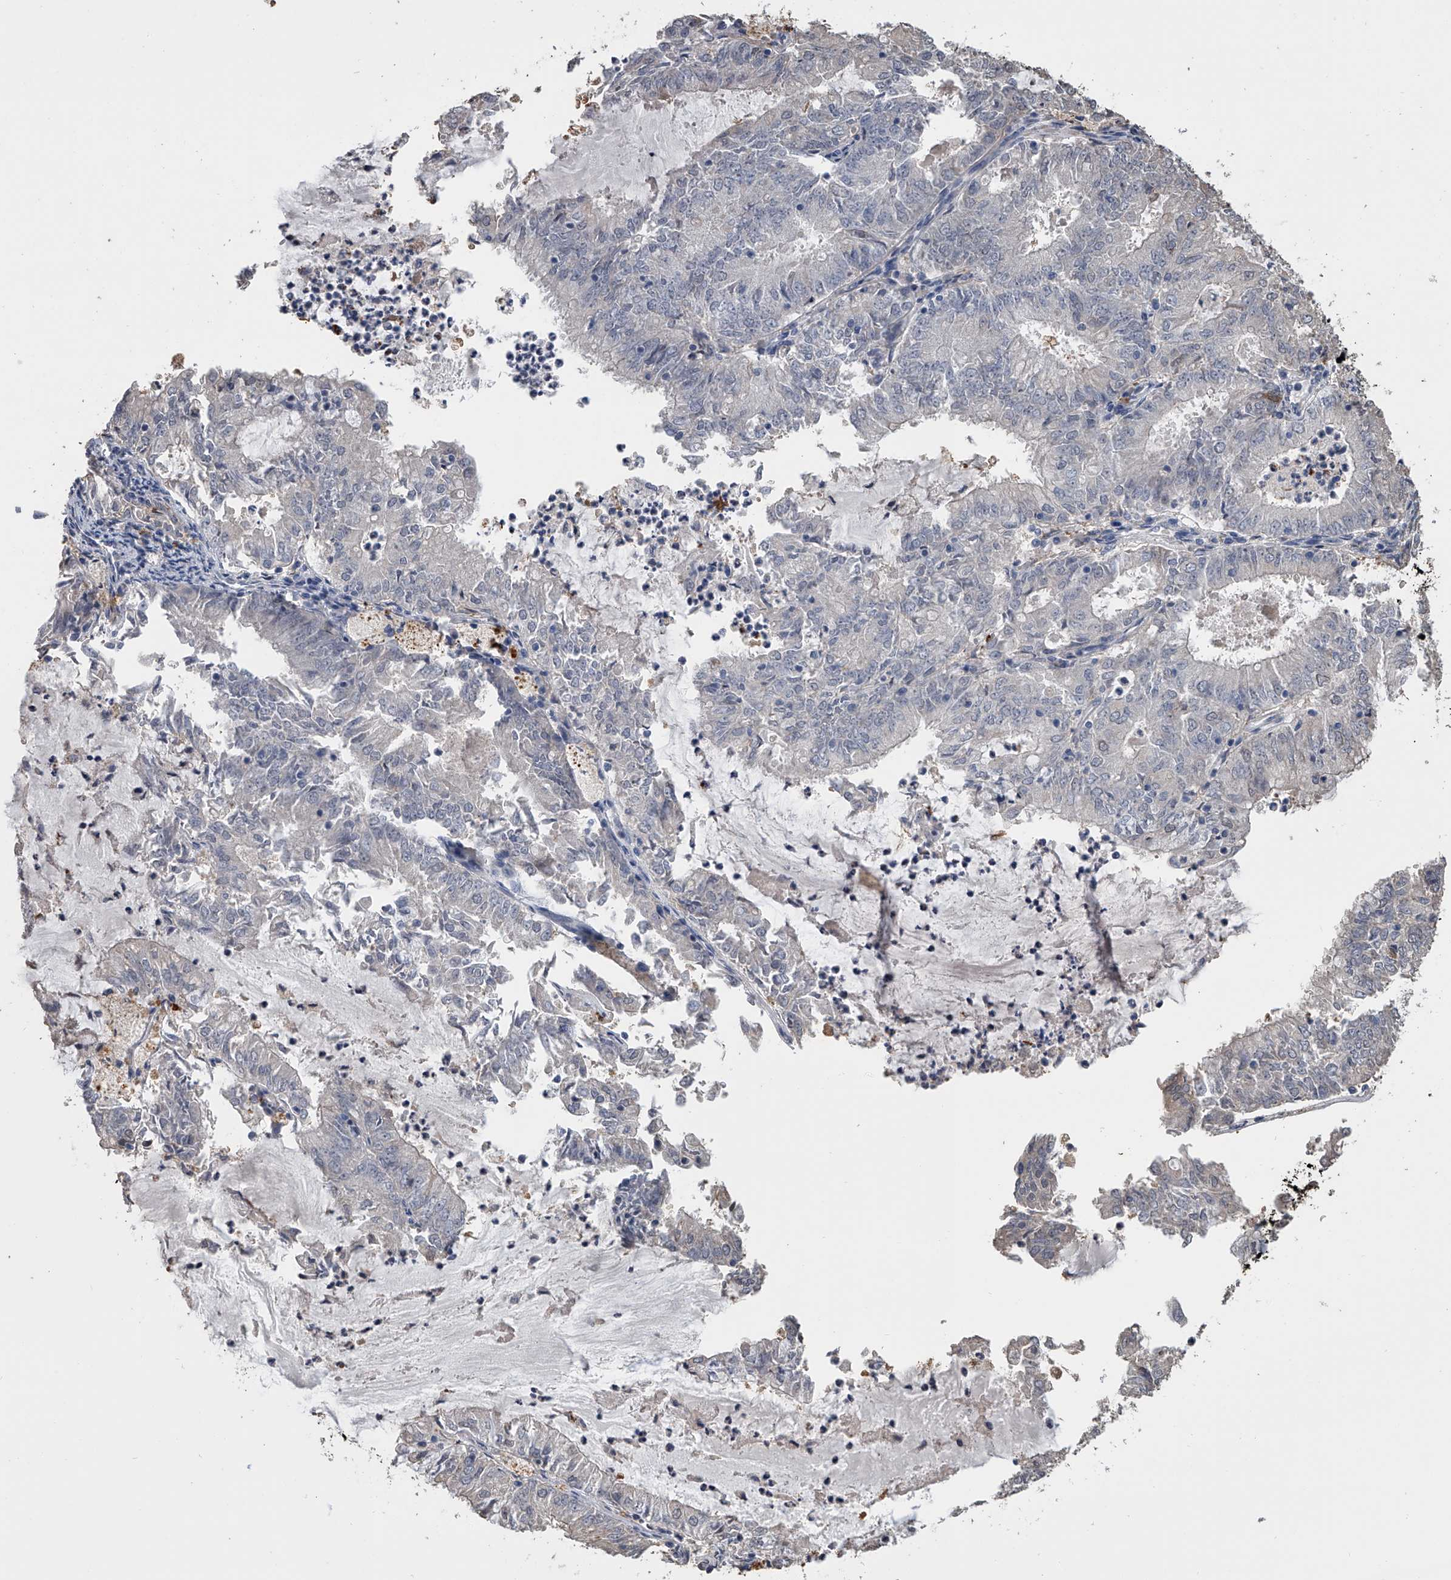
{"staining": {"intensity": "negative", "quantity": "none", "location": "none"}, "tissue": "endometrial cancer", "cell_type": "Tumor cells", "image_type": "cancer", "snomed": [{"axis": "morphology", "description": "Adenocarcinoma, NOS"}, {"axis": "topography", "description": "Endometrium"}], "caption": "This is a photomicrograph of immunohistochemistry (IHC) staining of adenocarcinoma (endometrial), which shows no positivity in tumor cells. (DAB (3,3'-diaminobenzidine) immunohistochemistry (IHC), high magnification).", "gene": "DOCK9", "patient": {"sex": "female", "age": 57}}